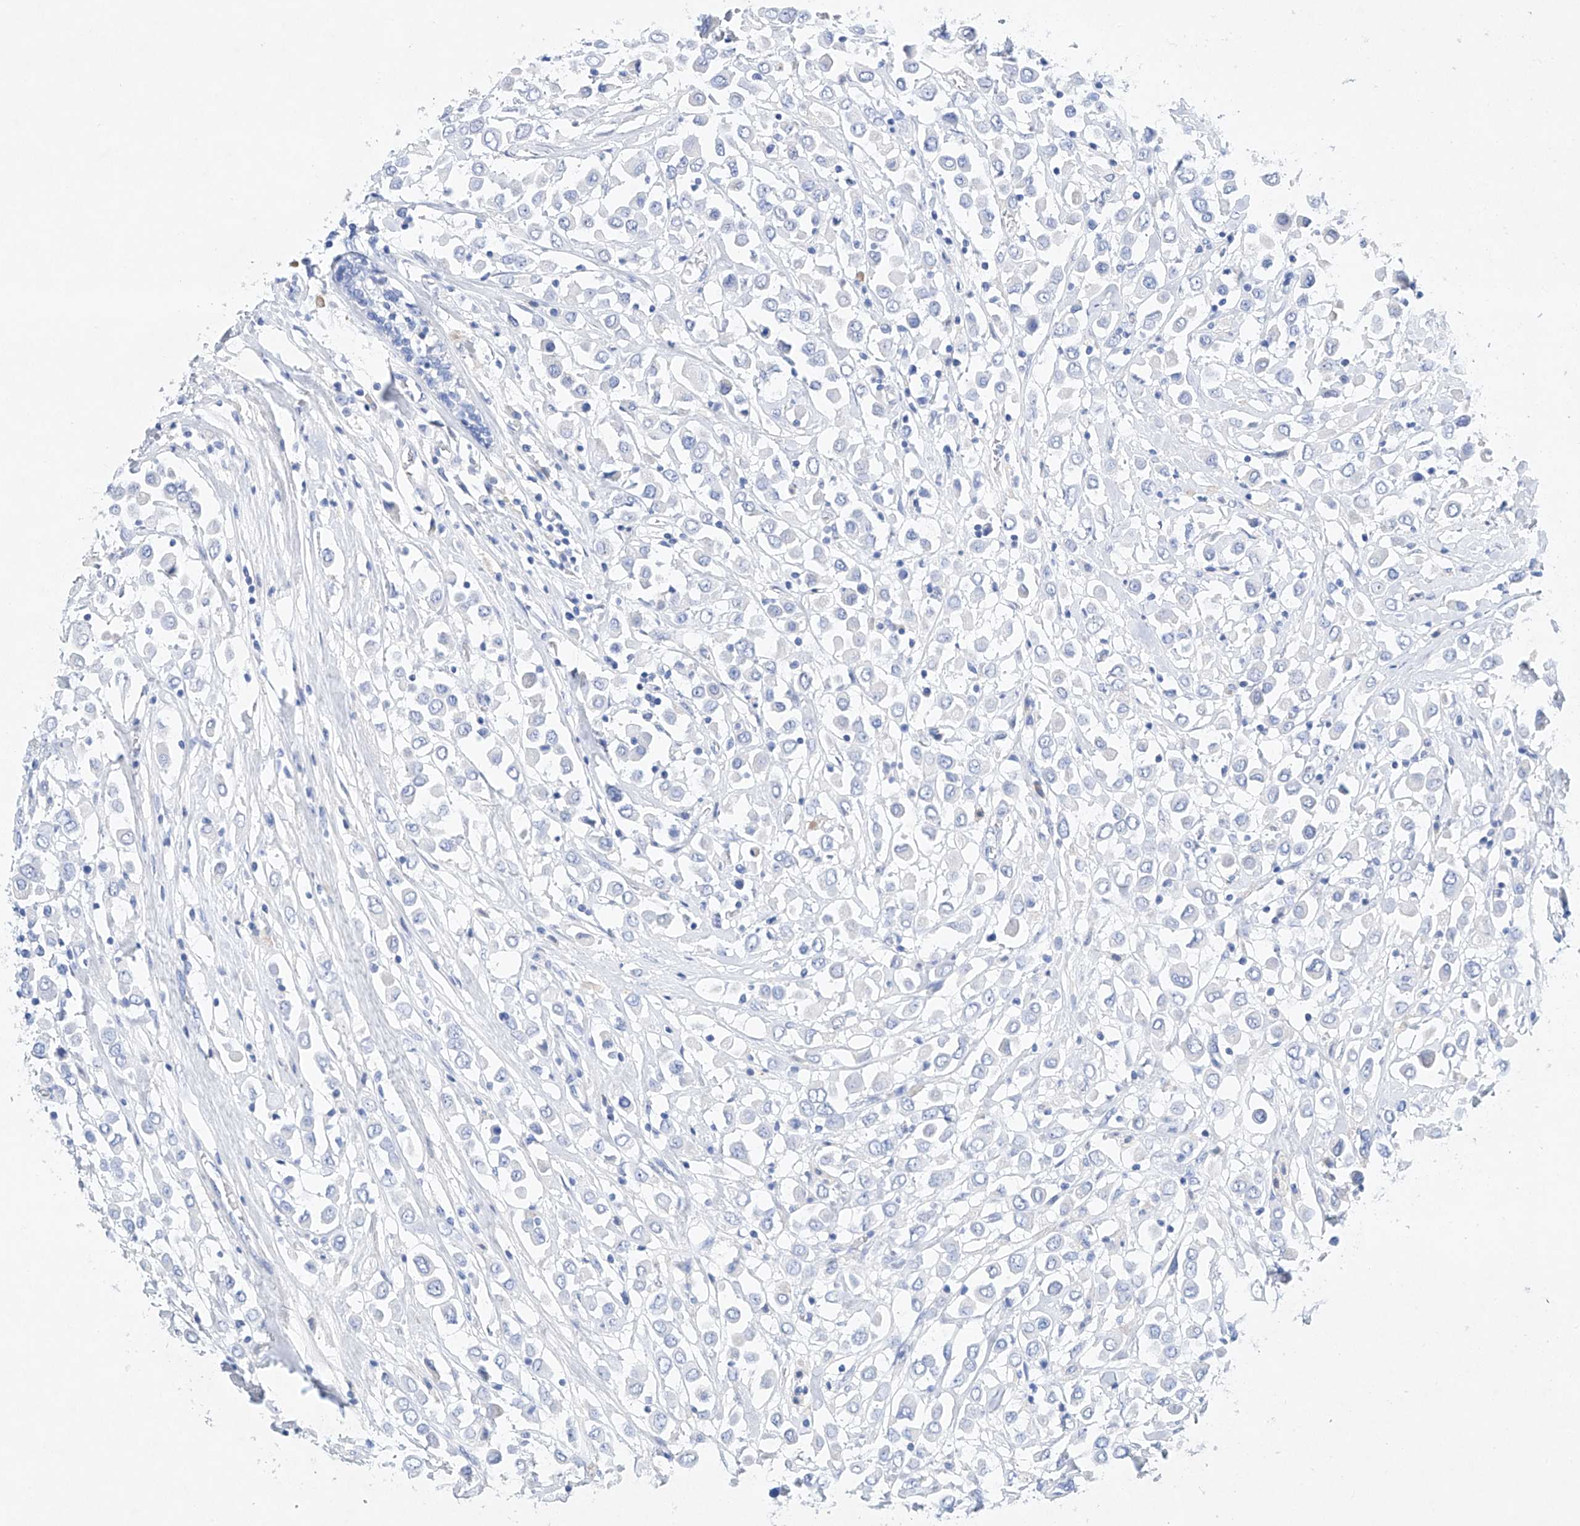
{"staining": {"intensity": "negative", "quantity": "none", "location": "none"}, "tissue": "breast cancer", "cell_type": "Tumor cells", "image_type": "cancer", "snomed": [{"axis": "morphology", "description": "Duct carcinoma"}, {"axis": "topography", "description": "Breast"}], "caption": "Micrograph shows no significant protein expression in tumor cells of breast cancer. (DAB (3,3'-diaminobenzidine) IHC, high magnification).", "gene": "LURAP1", "patient": {"sex": "female", "age": 61}}